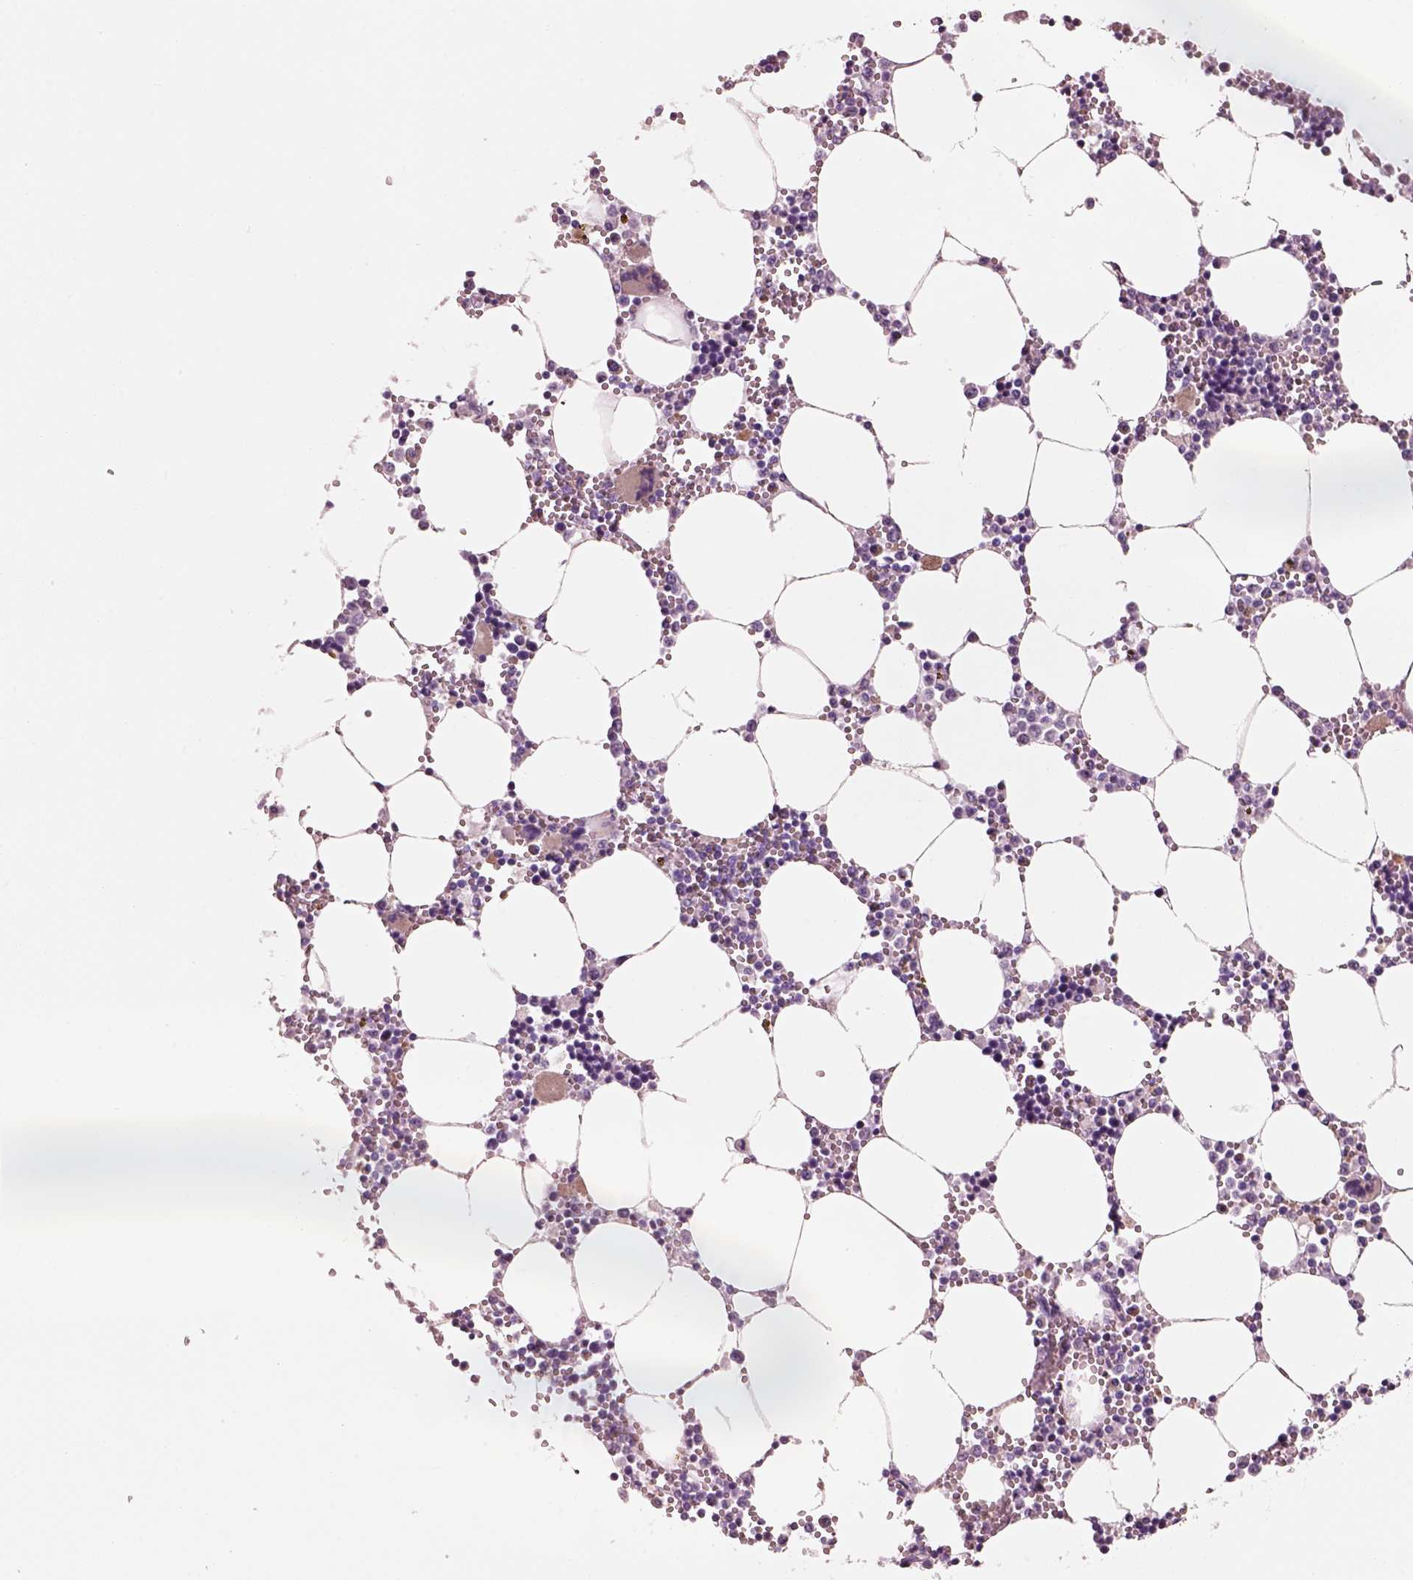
{"staining": {"intensity": "weak", "quantity": "<25%", "location": "cytoplasmic/membranous"}, "tissue": "bone marrow", "cell_type": "Hematopoietic cells", "image_type": "normal", "snomed": [{"axis": "morphology", "description": "Normal tissue, NOS"}, {"axis": "topography", "description": "Bone marrow"}], "caption": "This is a histopathology image of IHC staining of normal bone marrow, which shows no expression in hematopoietic cells.", "gene": "PNOC", "patient": {"sex": "male", "age": 54}}